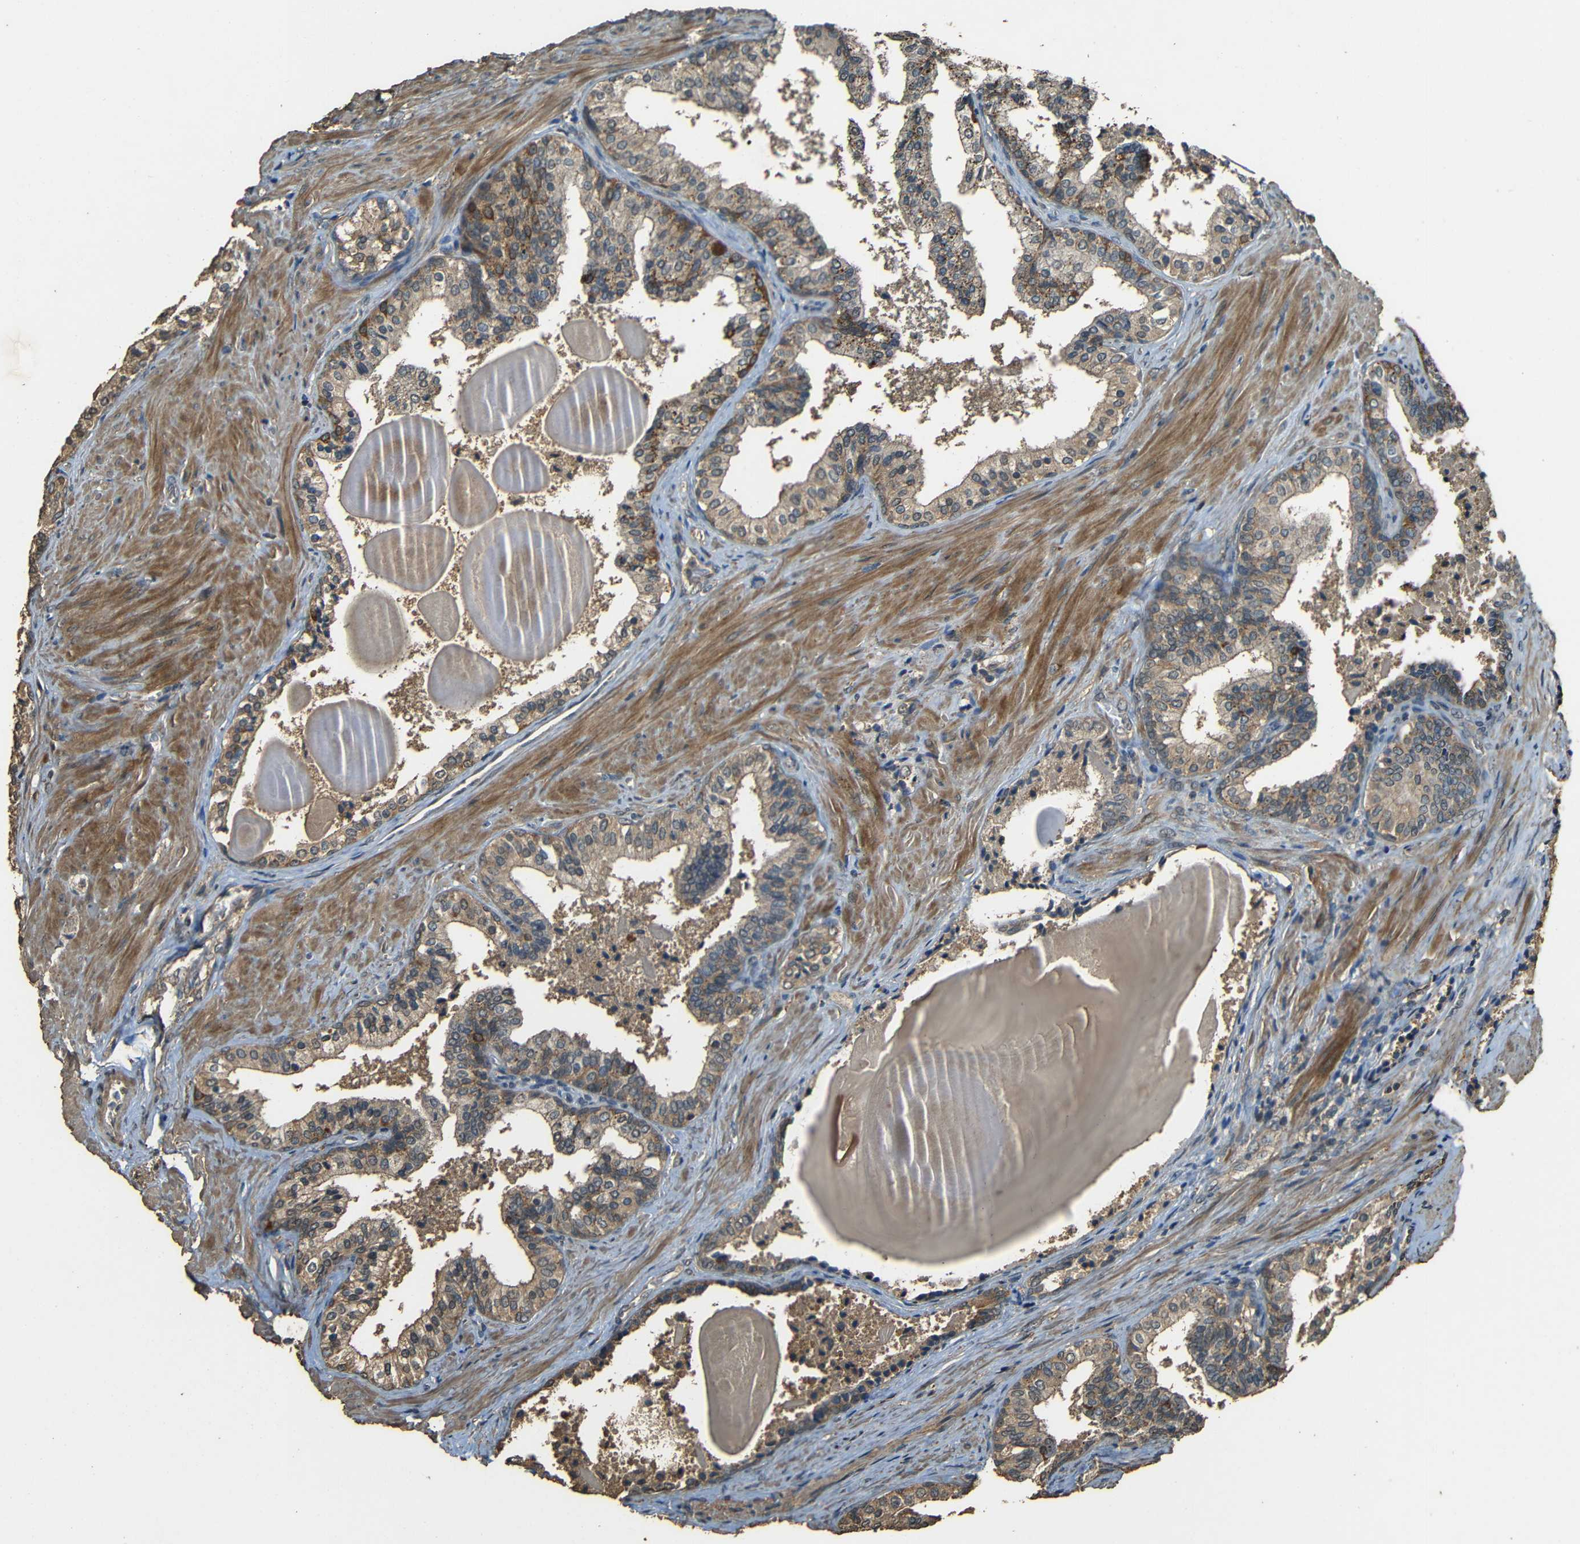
{"staining": {"intensity": "moderate", "quantity": ">75%", "location": "cytoplasmic/membranous"}, "tissue": "prostate cancer", "cell_type": "Tumor cells", "image_type": "cancer", "snomed": [{"axis": "morphology", "description": "Adenocarcinoma, Low grade"}, {"axis": "topography", "description": "Prostate"}], "caption": "Low-grade adenocarcinoma (prostate) stained for a protein (brown) exhibits moderate cytoplasmic/membranous positive staining in approximately >75% of tumor cells.", "gene": "PDE5A", "patient": {"sex": "male", "age": 60}}